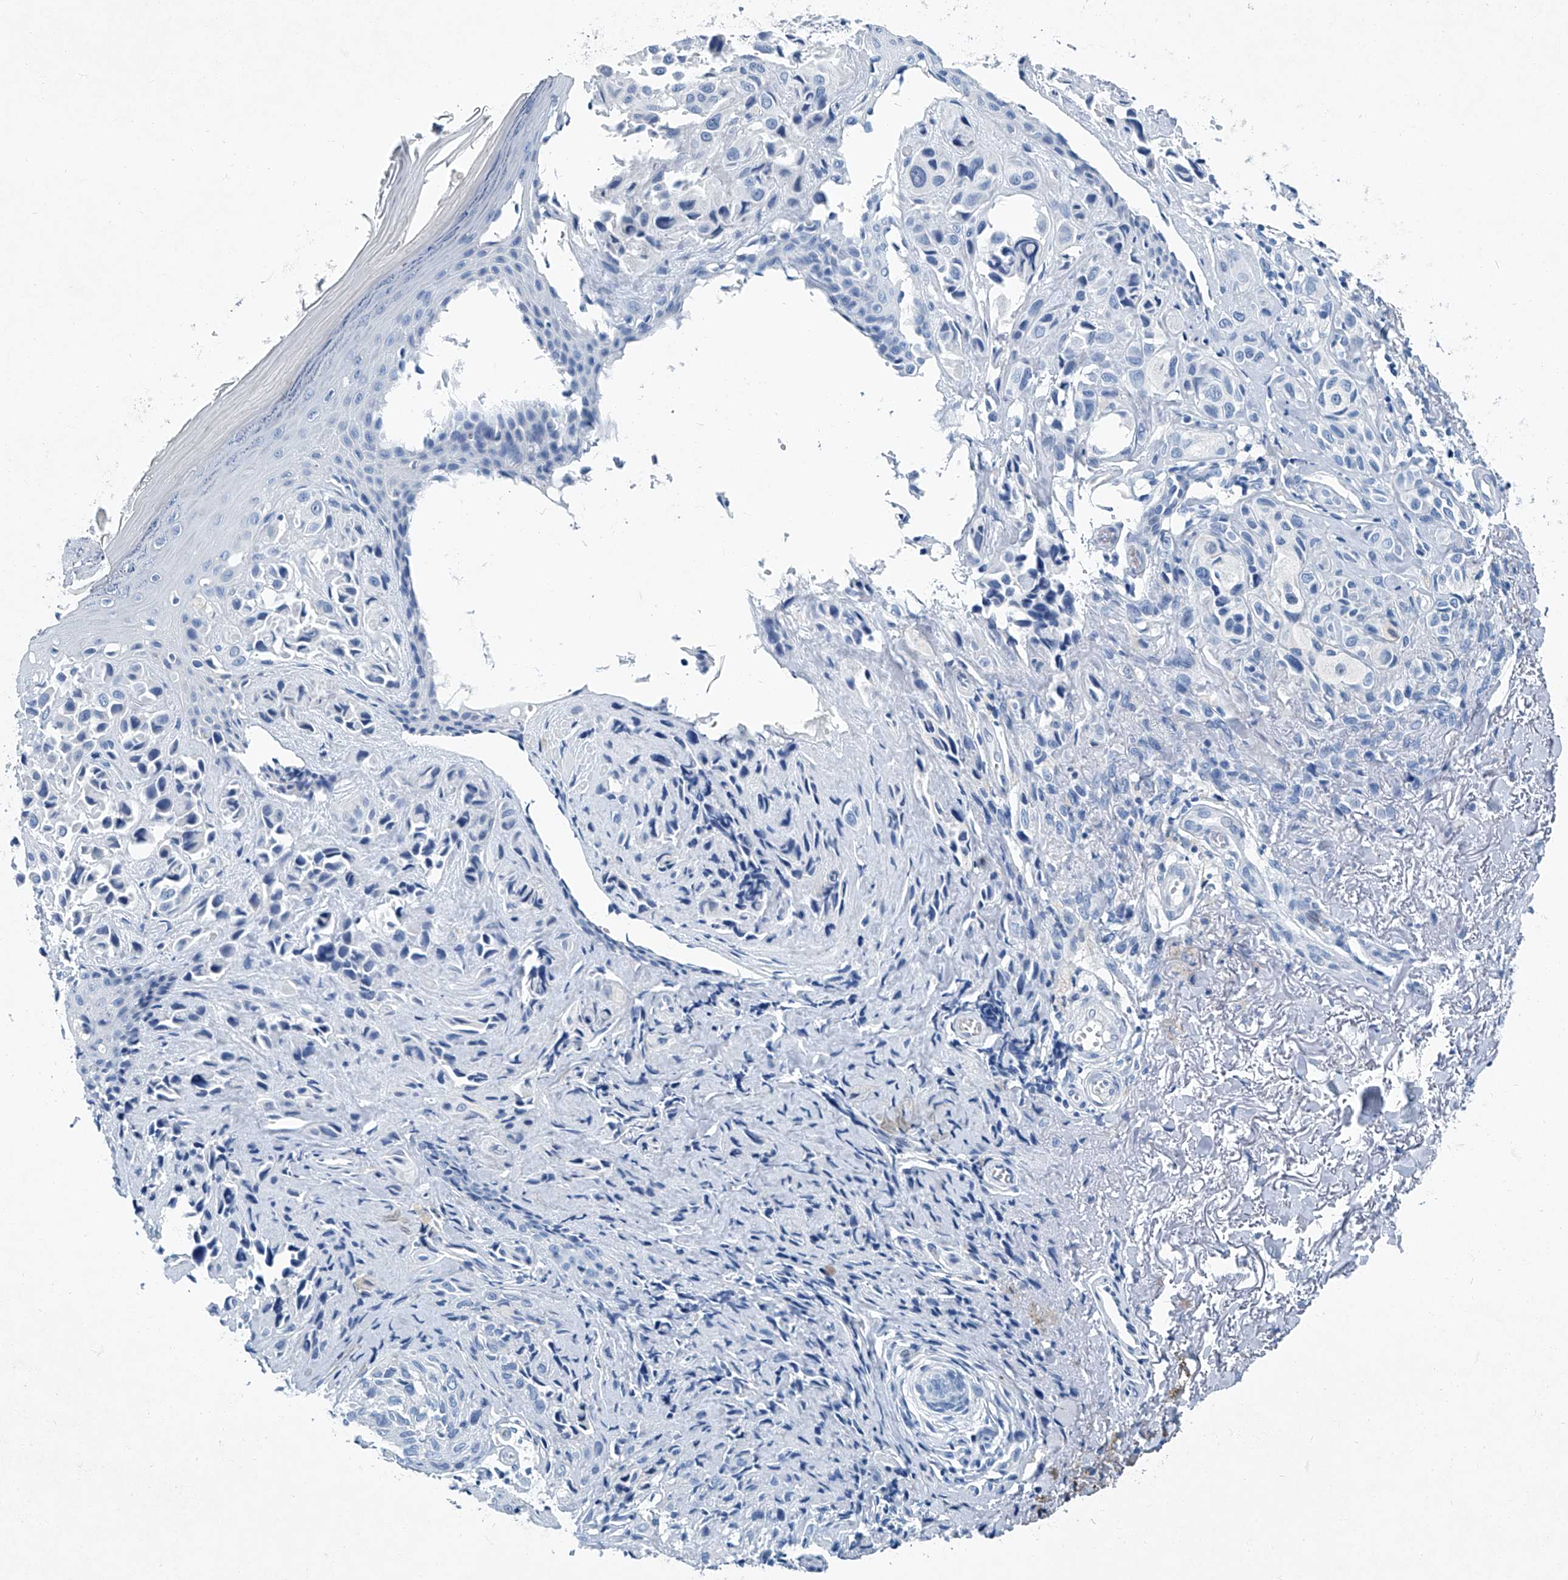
{"staining": {"intensity": "negative", "quantity": "none", "location": "none"}, "tissue": "melanoma", "cell_type": "Tumor cells", "image_type": "cancer", "snomed": [{"axis": "morphology", "description": "Malignant melanoma, NOS"}, {"axis": "topography", "description": "Skin"}], "caption": "Immunohistochemical staining of melanoma displays no significant staining in tumor cells.", "gene": "CYP2A7", "patient": {"sex": "female", "age": 58}}